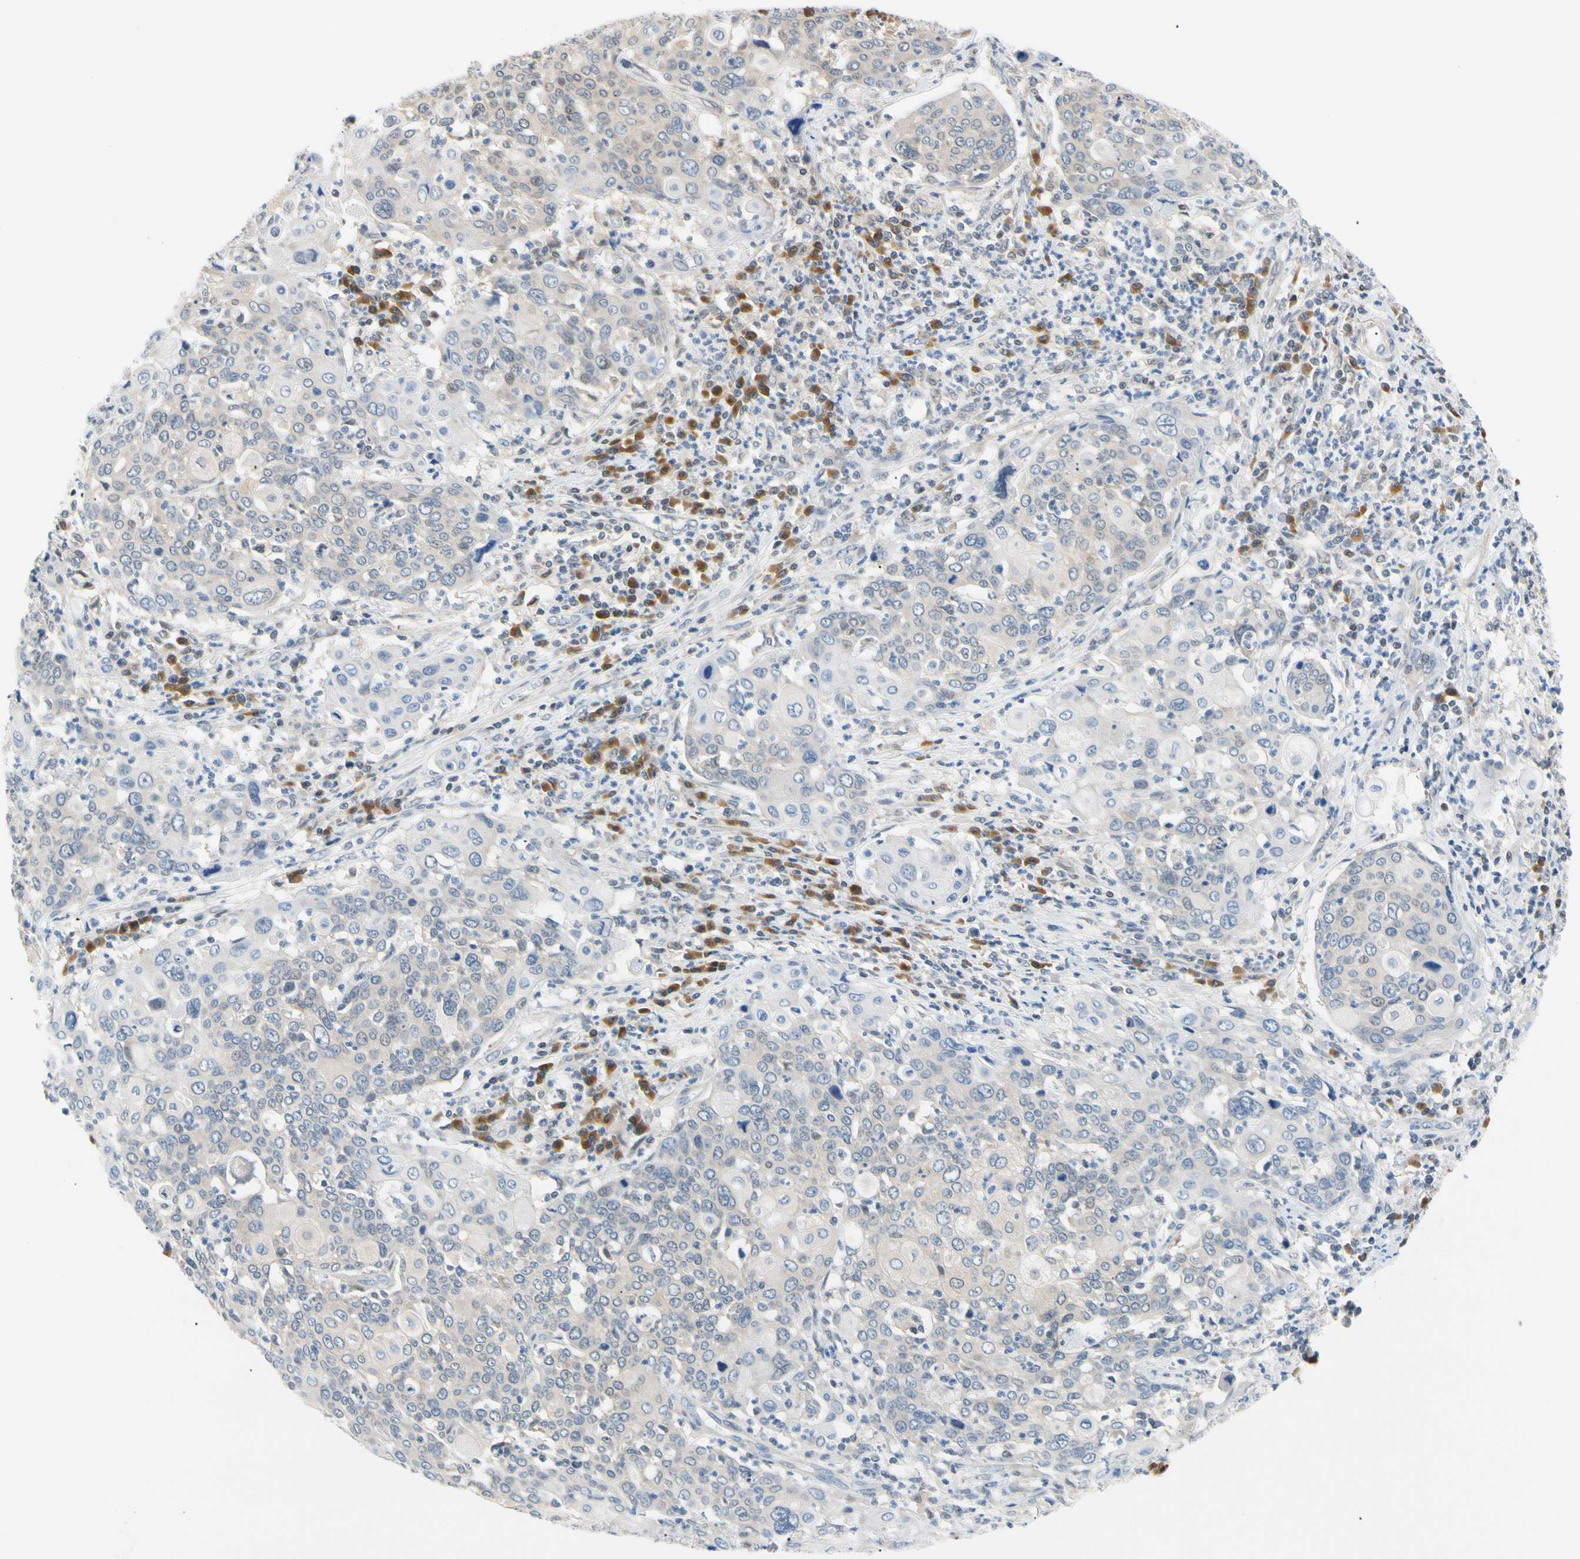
{"staining": {"intensity": "negative", "quantity": "none", "location": "none"}, "tissue": "cervical cancer", "cell_type": "Tumor cells", "image_type": "cancer", "snomed": [{"axis": "morphology", "description": "Squamous cell carcinoma, NOS"}, {"axis": "topography", "description": "Cervix"}], "caption": "Immunohistochemistry histopathology image of human cervical cancer stained for a protein (brown), which reveals no positivity in tumor cells.", "gene": "SEC23B", "patient": {"sex": "female", "age": 40}}